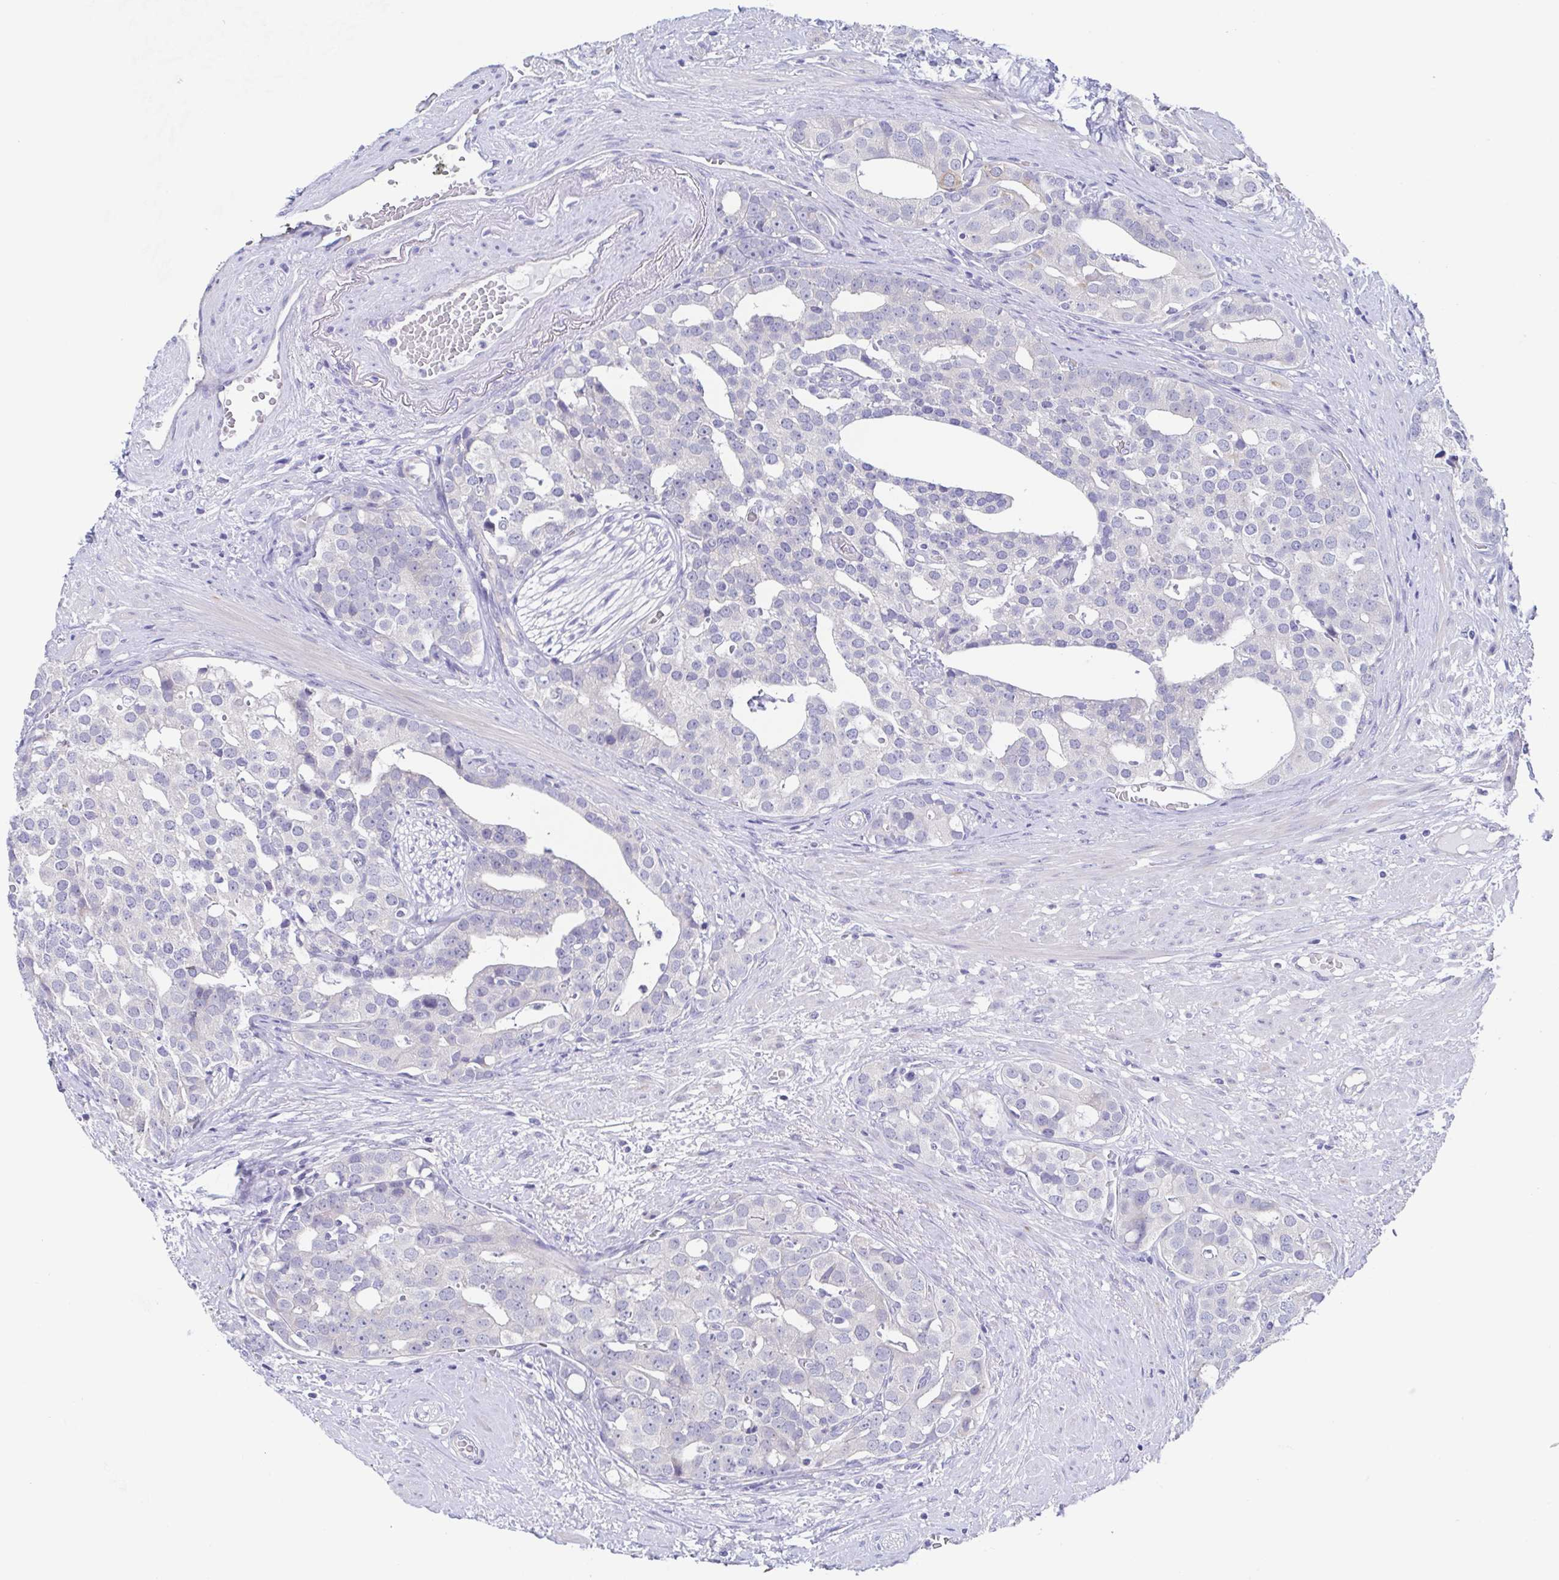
{"staining": {"intensity": "negative", "quantity": "none", "location": "none"}, "tissue": "prostate cancer", "cell_type": "Tumor cells", "image_type": "cancer", "snomed": [{"axis": "morphology", "description": "Adenocarcinoma, High grade"}, {"axis": "topography", "description": "Prostate"}], "caption": "Immunohistochemical staining of human adenocarcinoma (high-grade) (prostate) shows no significant staining in tumor cells.", "gene": "TEX12", "patient": {"sex": "male", "age": 71}}